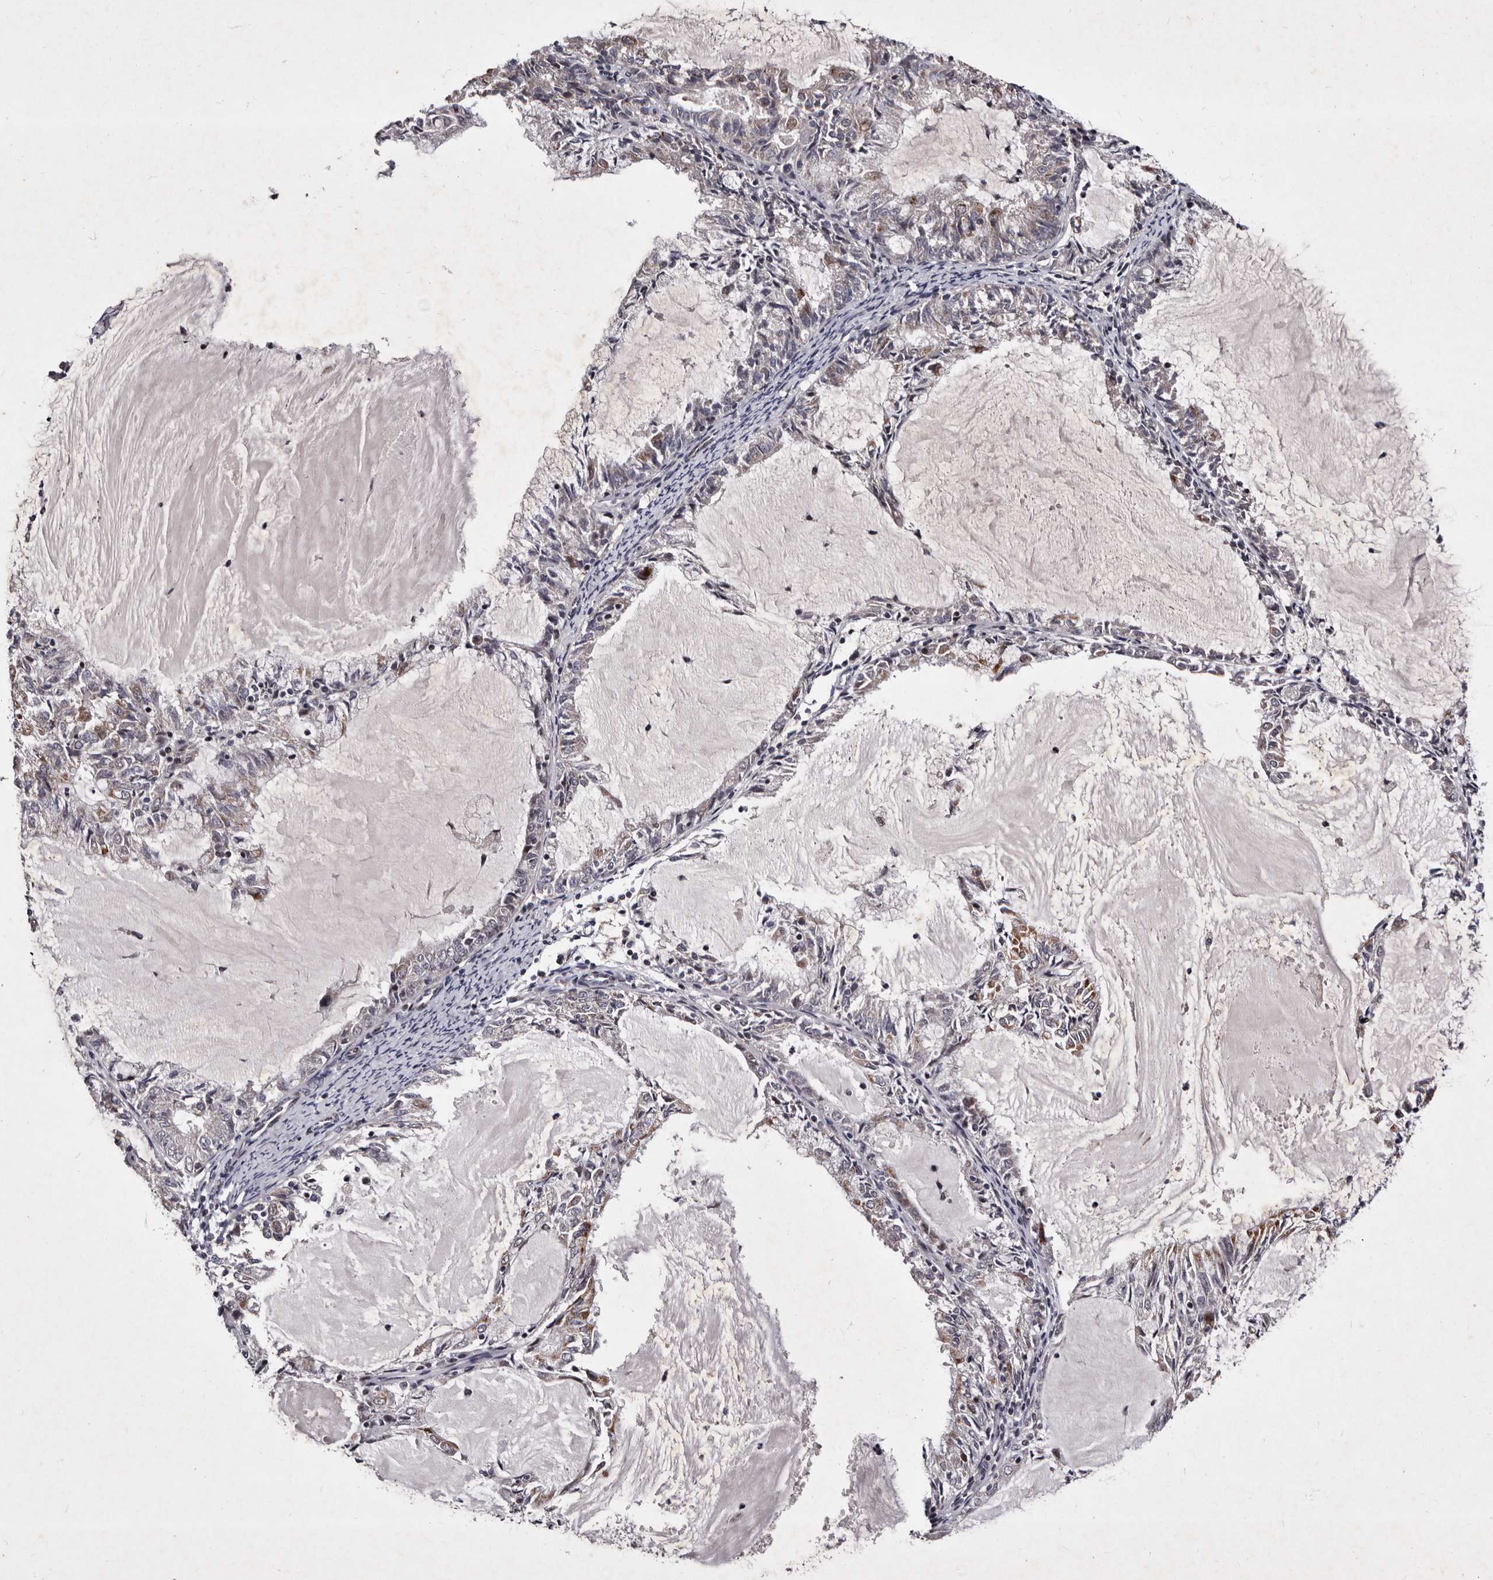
{"staining": {"intensity": "negative", "quantity": "none", "location": "none"}, "tissue": "endometrial cancer", "cell_type": "Tumor cells", "image_type": "cancer", "snomed": [{"axis": "morphology", "description": "Adenocarcinoma, NOS"}, {"axis": "topography", "description": "Endometrium"}], "caption": "The micrograph displays no significant positivity in tumor cells of endometrial cancer (adenocarcinoma).", "gene": "TNKS", "patient": {"sex": "female", "age": 57}}